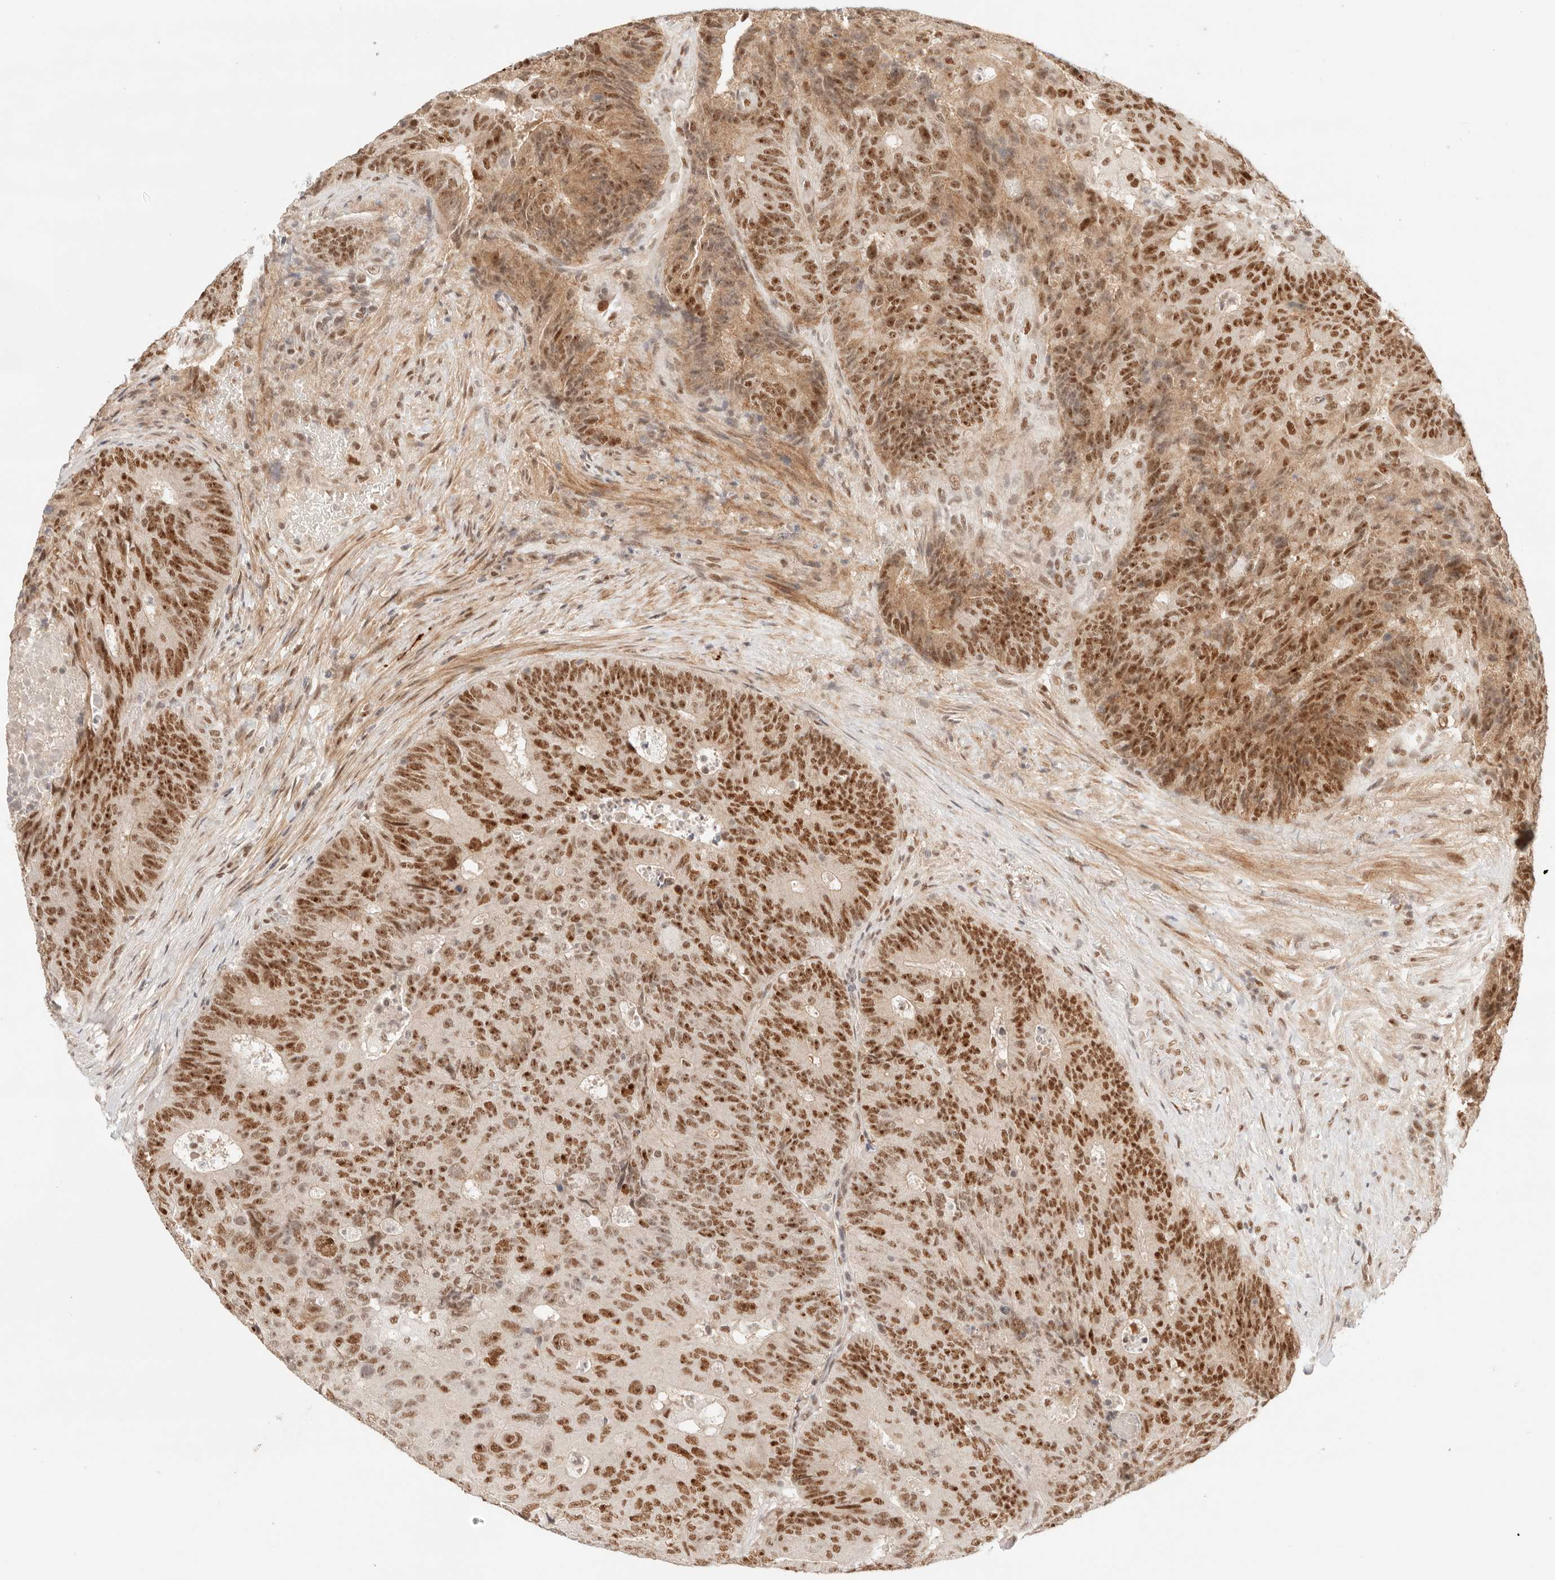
{"staining": {"intensity": "moderate", "quantity": ">75%", "location": "nuclear"}, "tissue": "colorectal cancer", "cell_type": "Tumor cells", "image_type": "cancer", "snomed": [{"axis": "morphology", "description": "Adenocarcinoma, NOS"}, {"axis": "topography", "description": "Colon"}], "caption": "This micrograph exhibits colorectal cancer stained with immunohistochemistry (IHC) to label a protein in brown. The nuclear of tumor cells show moderate positivity for the protein. Nuclei are counter-stained blue.", "gene": "GTF2E2", "patient": {"sex": "male", "age": 87}}